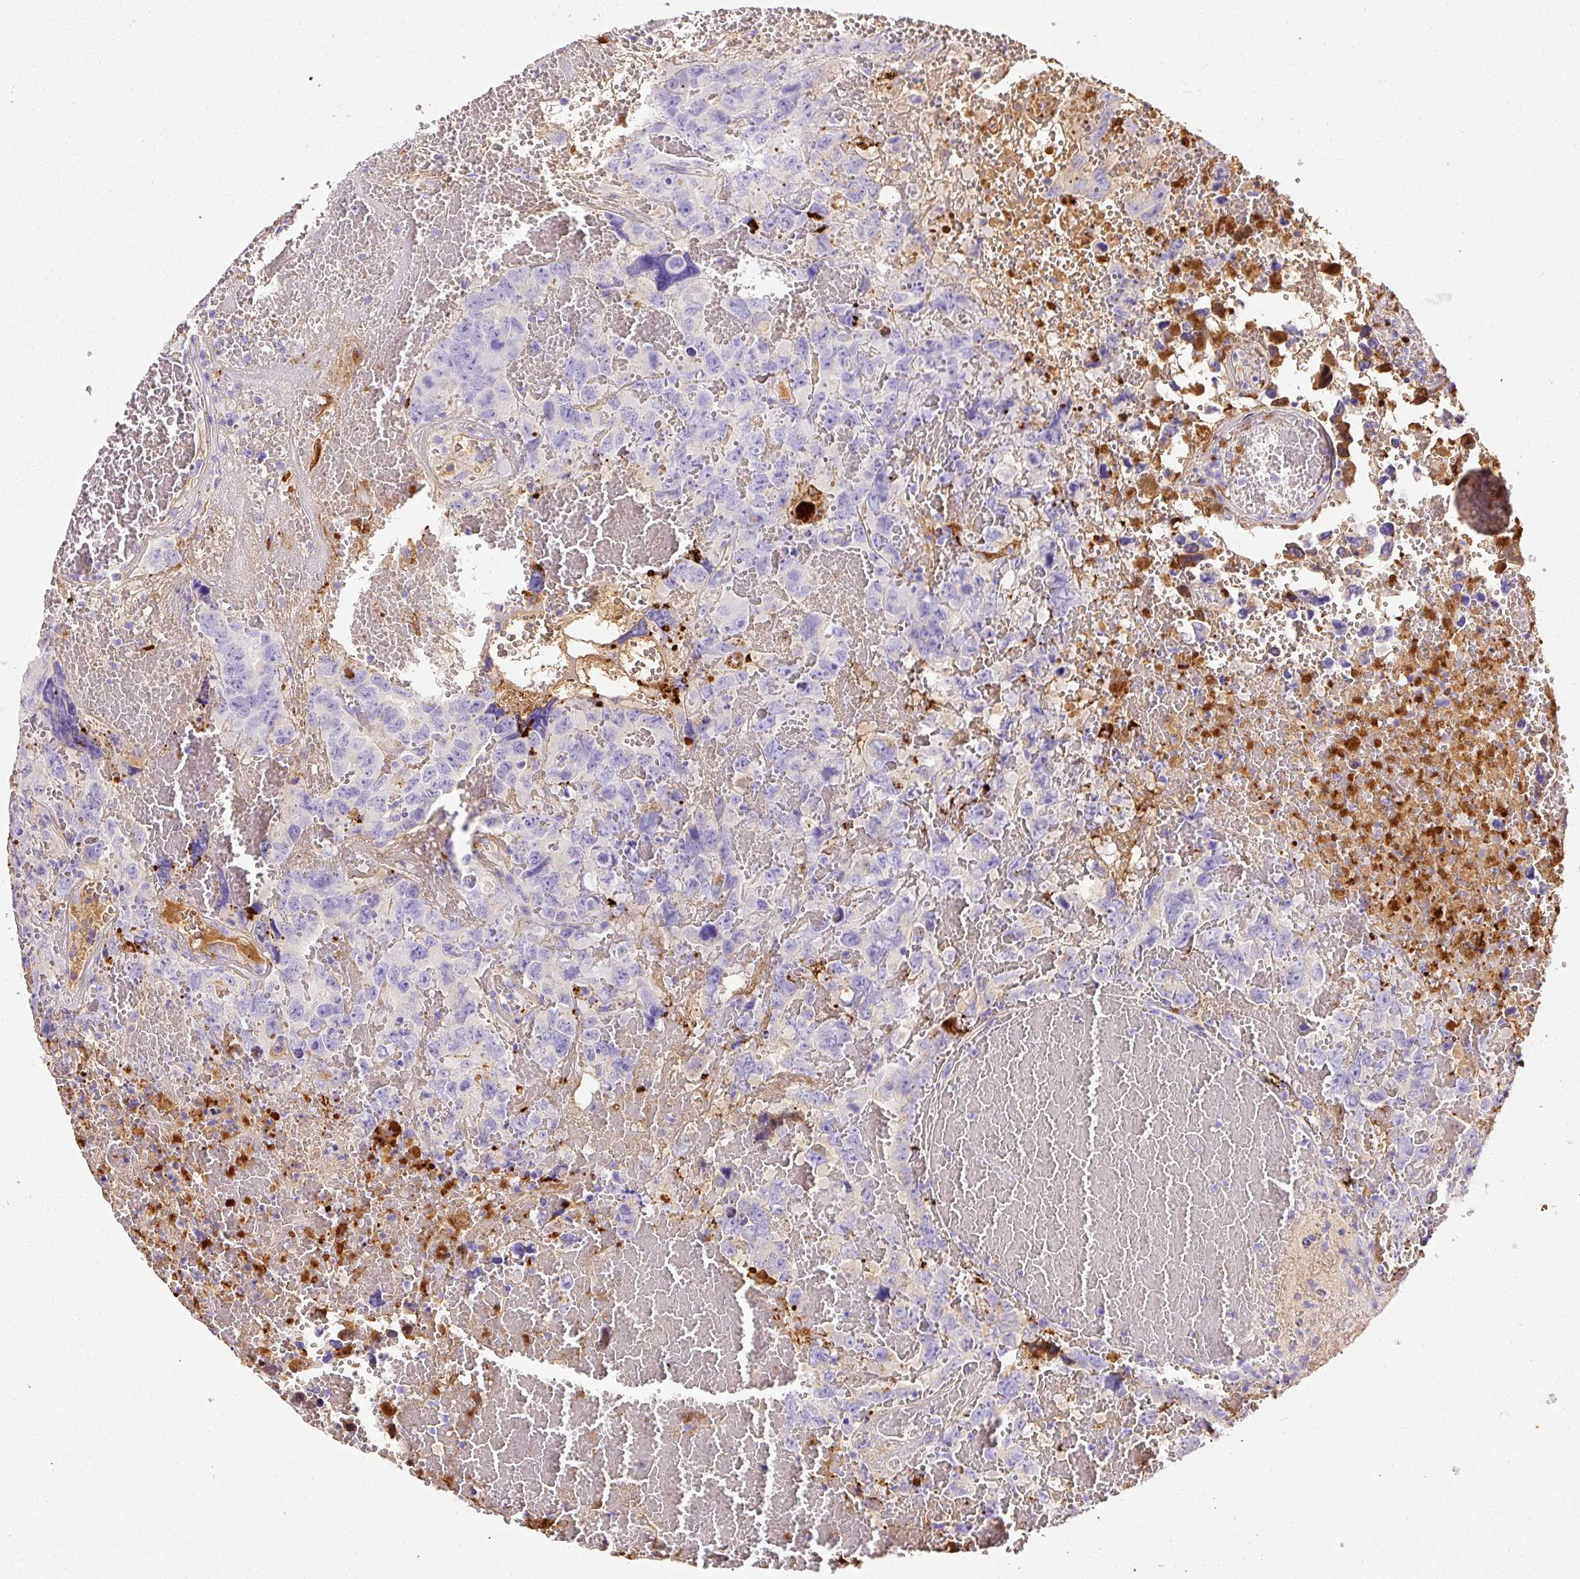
{"staining": {"intensity": "weak", "quantity": "<25%", "location": "cytoplasmic/membranous"}, "tissue": "testis cancer", "cell_type": "Tumor cells", "image_type": "cancer", "snomed": [{"axis": "morphology", "description": "Carcinoma, Embryonal, NOS"}, {"axis": "topography", "description": "Testis"}], "caption": "This is an immunohistochemistry image of human testis cancer. There is no expression in tumor cells.", "gene": "APCS", "patient": {"sex": "male", "age": 45}}